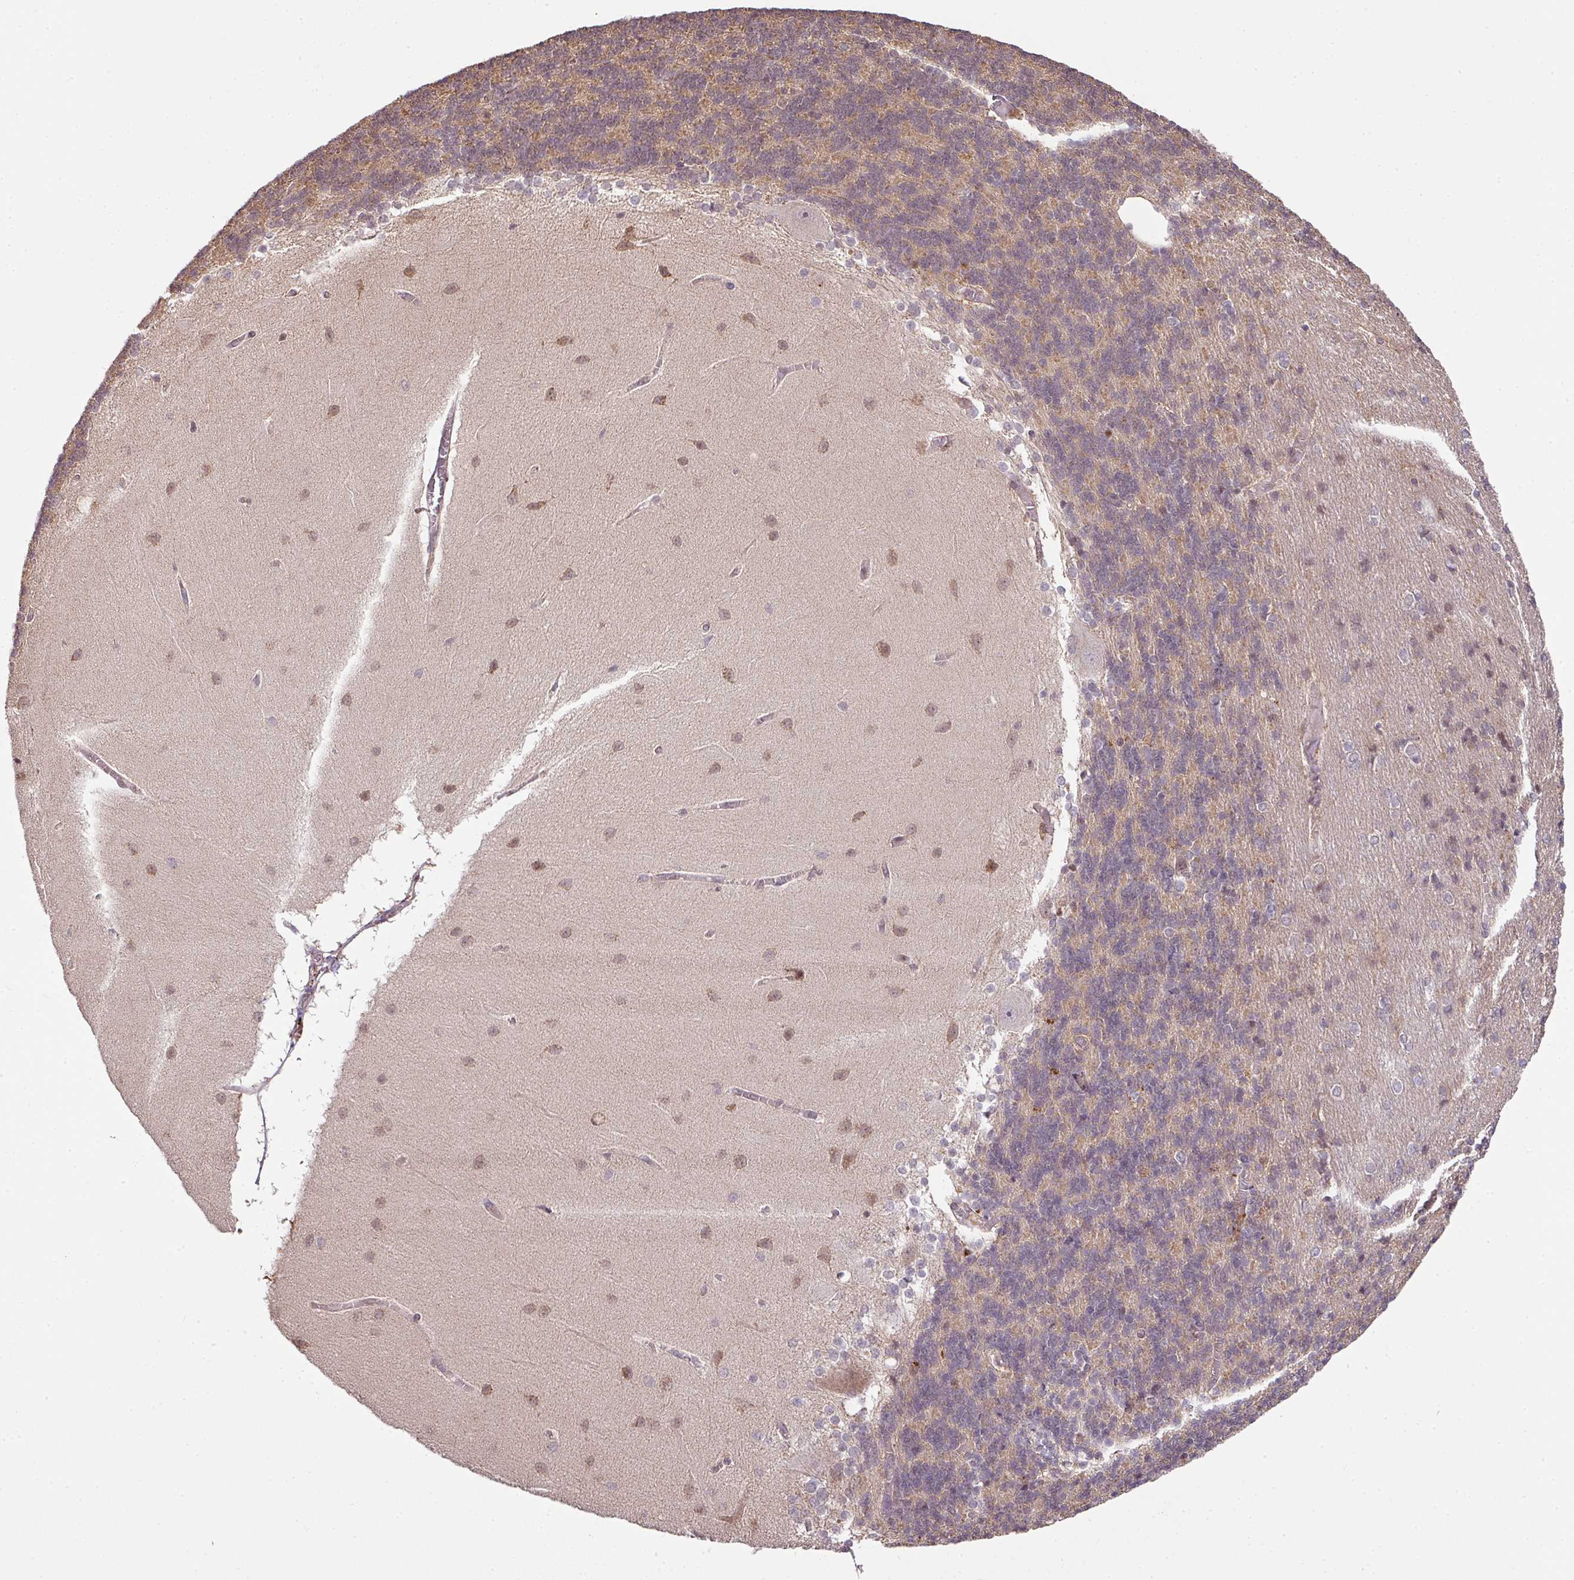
{"staining": {"intensity": "moderate", "quantity": "25%-75%", "location": "cytoplasmic/membranous"}, "tissue": "cerebellum", "cell_type": "Cells in granular layer", "image_type": "normal", "snomed": [{"axis": "morphology", "description": "Normal tissue, NOS"}, {"axis": "topography", "description": "Cerebellum"}], "caption": "Immunohistochemical staining of benign human cerebellum exhibits medium levels of moderate cytoplasmic/membranous expression in approximately 25%-75% of cells in granular layer.", "gene": "PLK1", "patient": {"sex": "female", "age": 54}}